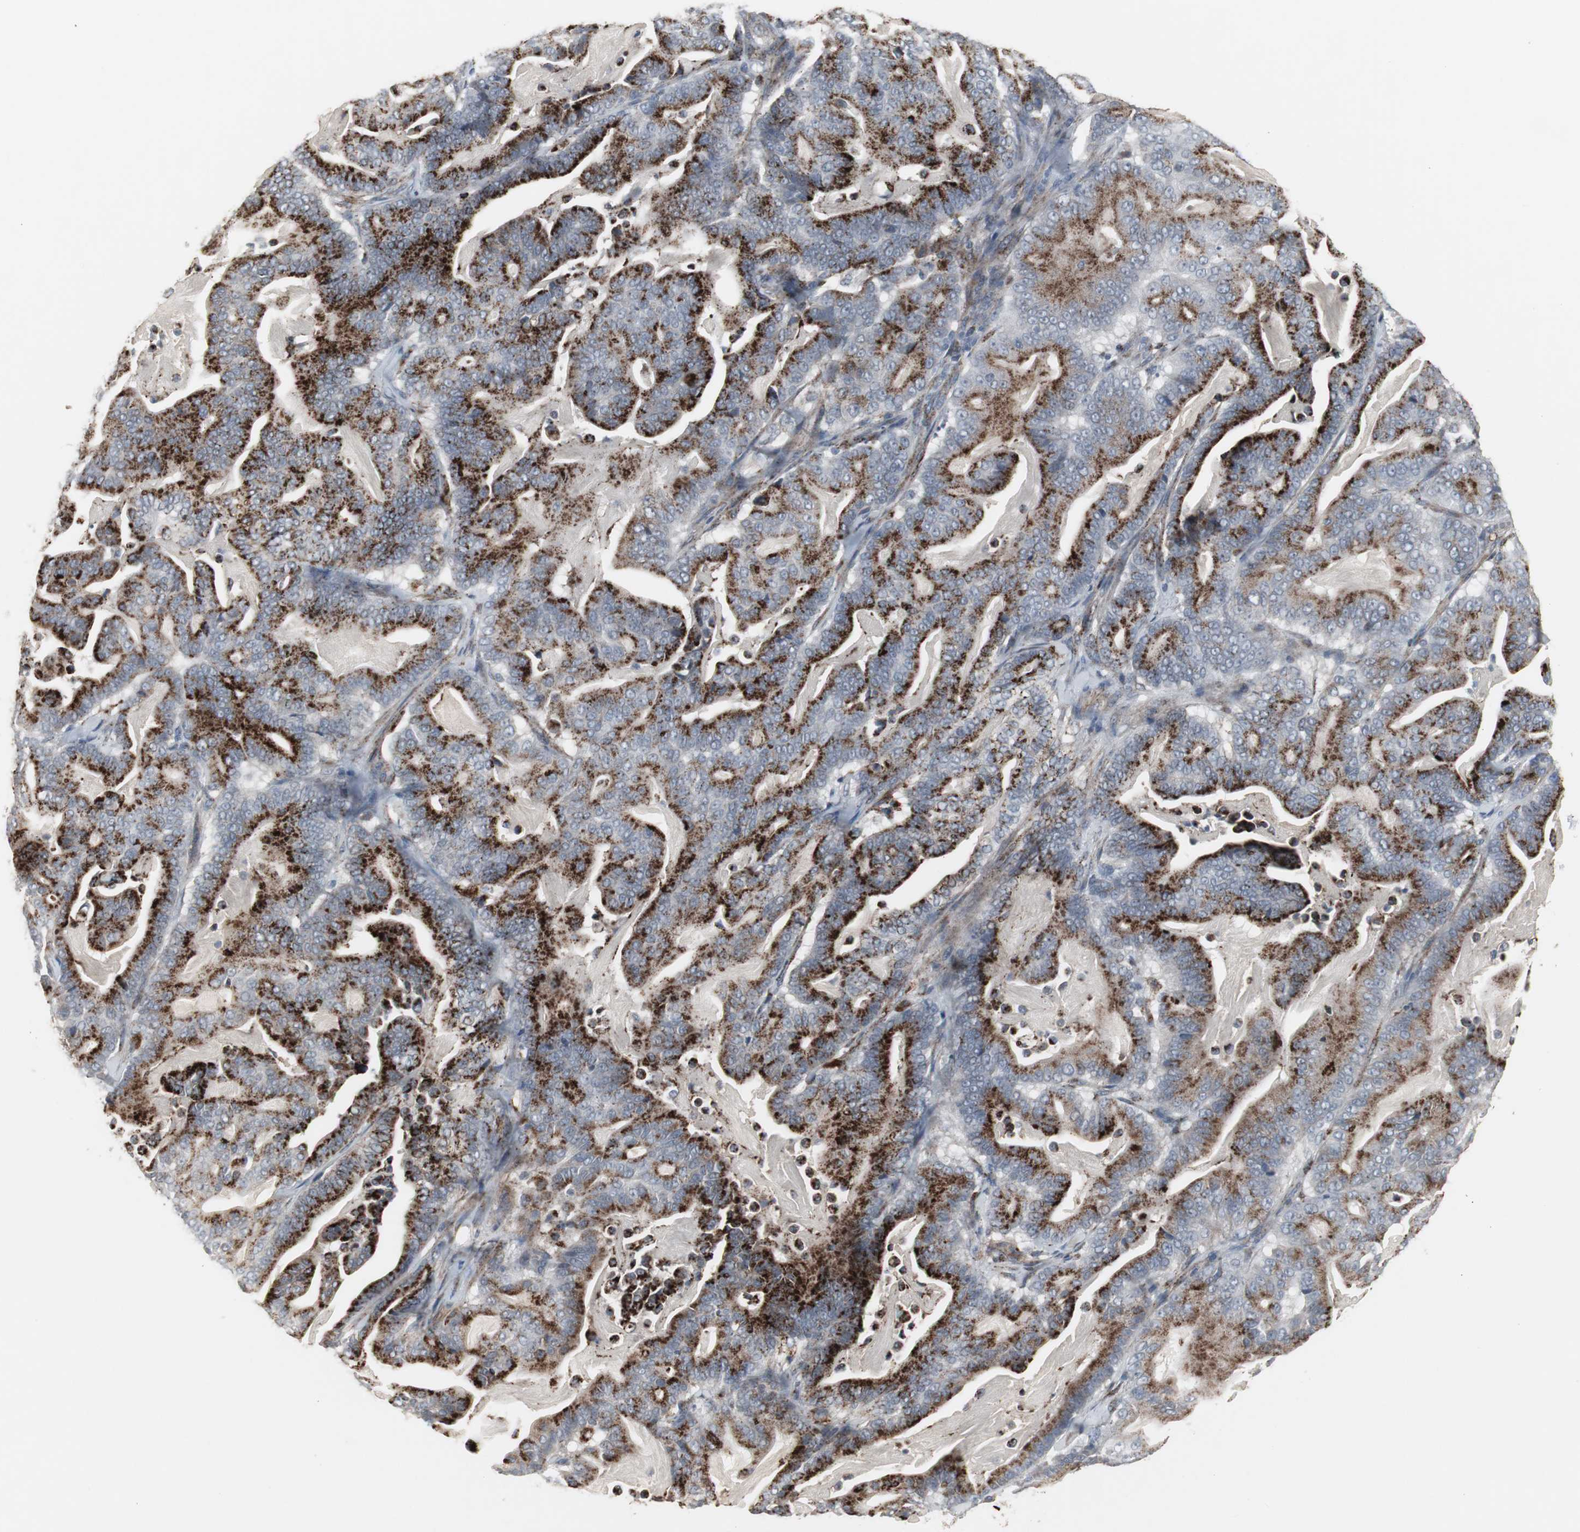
{"staining": {"intensity": "strong", "quantity": ">75%", "location": "cytoplasmic/membranous"}, "tissue": "pancreatic cancer", "cell_type": "Tumor cells", "image_type": "cancer", "snomed": [{"axis": "morphology", "description": "Adenocarcinoma, NOS"}, {"axis": "topography", "description": "Pancreas"}], "caption": "Human pancreatic cancer (adenocarcinoma) stained with a brown dye displays strong cytoplasmic/membranous positive expression in about >75% of tumor cells.", "gene": "GBA1", "patient": {"sex": "male", "age": 63}}